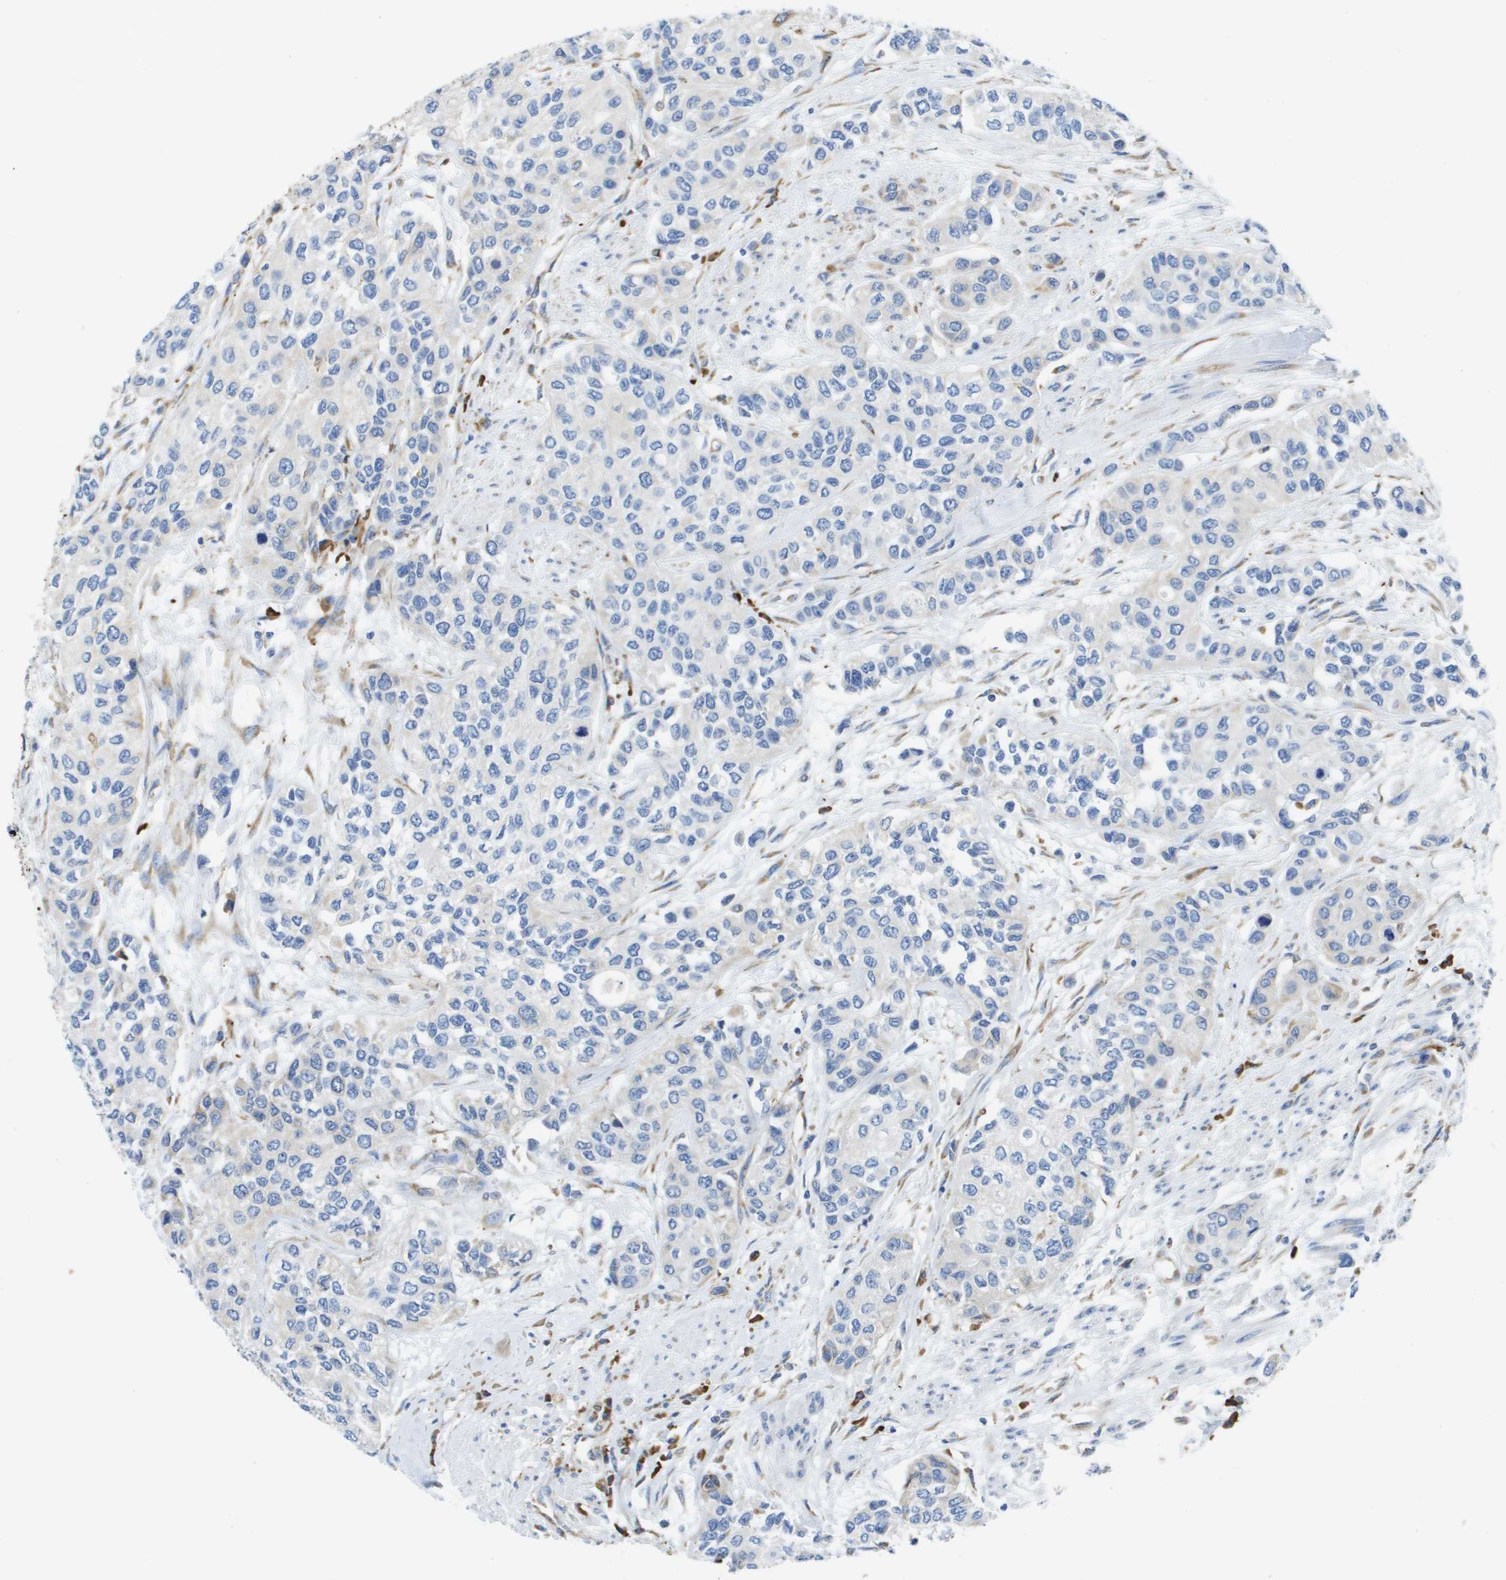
{"staining": {"intensity": "negative", "quantity": "none", "location": "none"}, "tissue": "urothelial cancer", "cell_type": "Tumor cells", "image_type": "cancer", "snomed": [{"axis": "morphology", "description": "Urothelial carcinoma, High grade"}, {"axis": "topography", "description": "Urinary bladder"}], "caption": "Urothelial cancer was stained to show a protein in brown. There is no significant positivity in tumor cells.", "gene": "SDR42E1", "patient": {"sex": "female", "age": 56}}